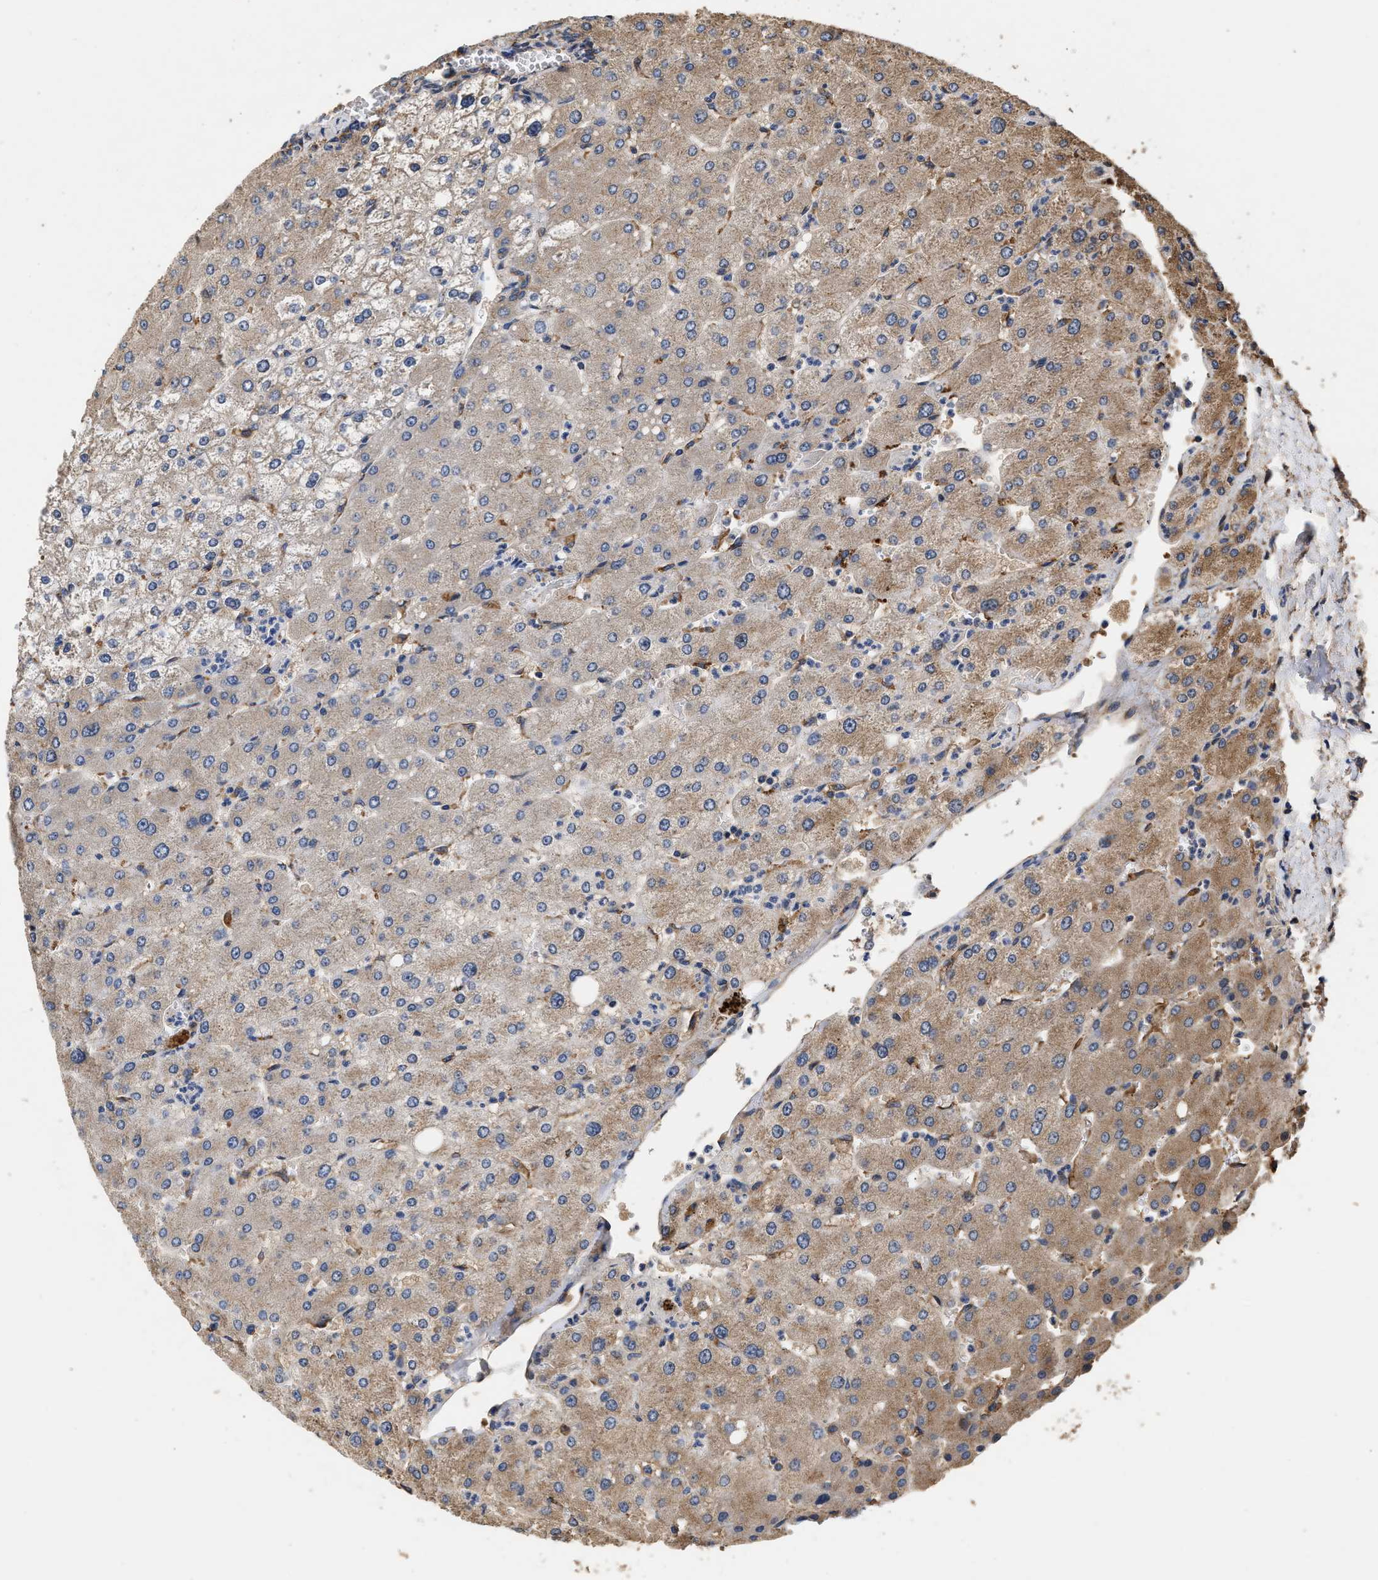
{"staining": {"intensity": "weak", "quantity": ">75%", "location": "cytoplasmic/membranous"}, "tissue": "liver", "cell_type": "Cholangiocytes", "image_type": "normal", "snomed": [{"axis": "morphology", "description": "Normal tissue, NOS"}, {"axis": "topography", "description": "Liver"}], "caption": "A photomicrograph of liver stained for a protein exhibits weak cytoplasmic/membranous brown staining in cholangiocytes. (DAB (3,3'-diaminobenzidine) IHC with brightfield microscopy, high magnification).", "gene": "KLB", "patient": {"sex": "male", "age": 55}}